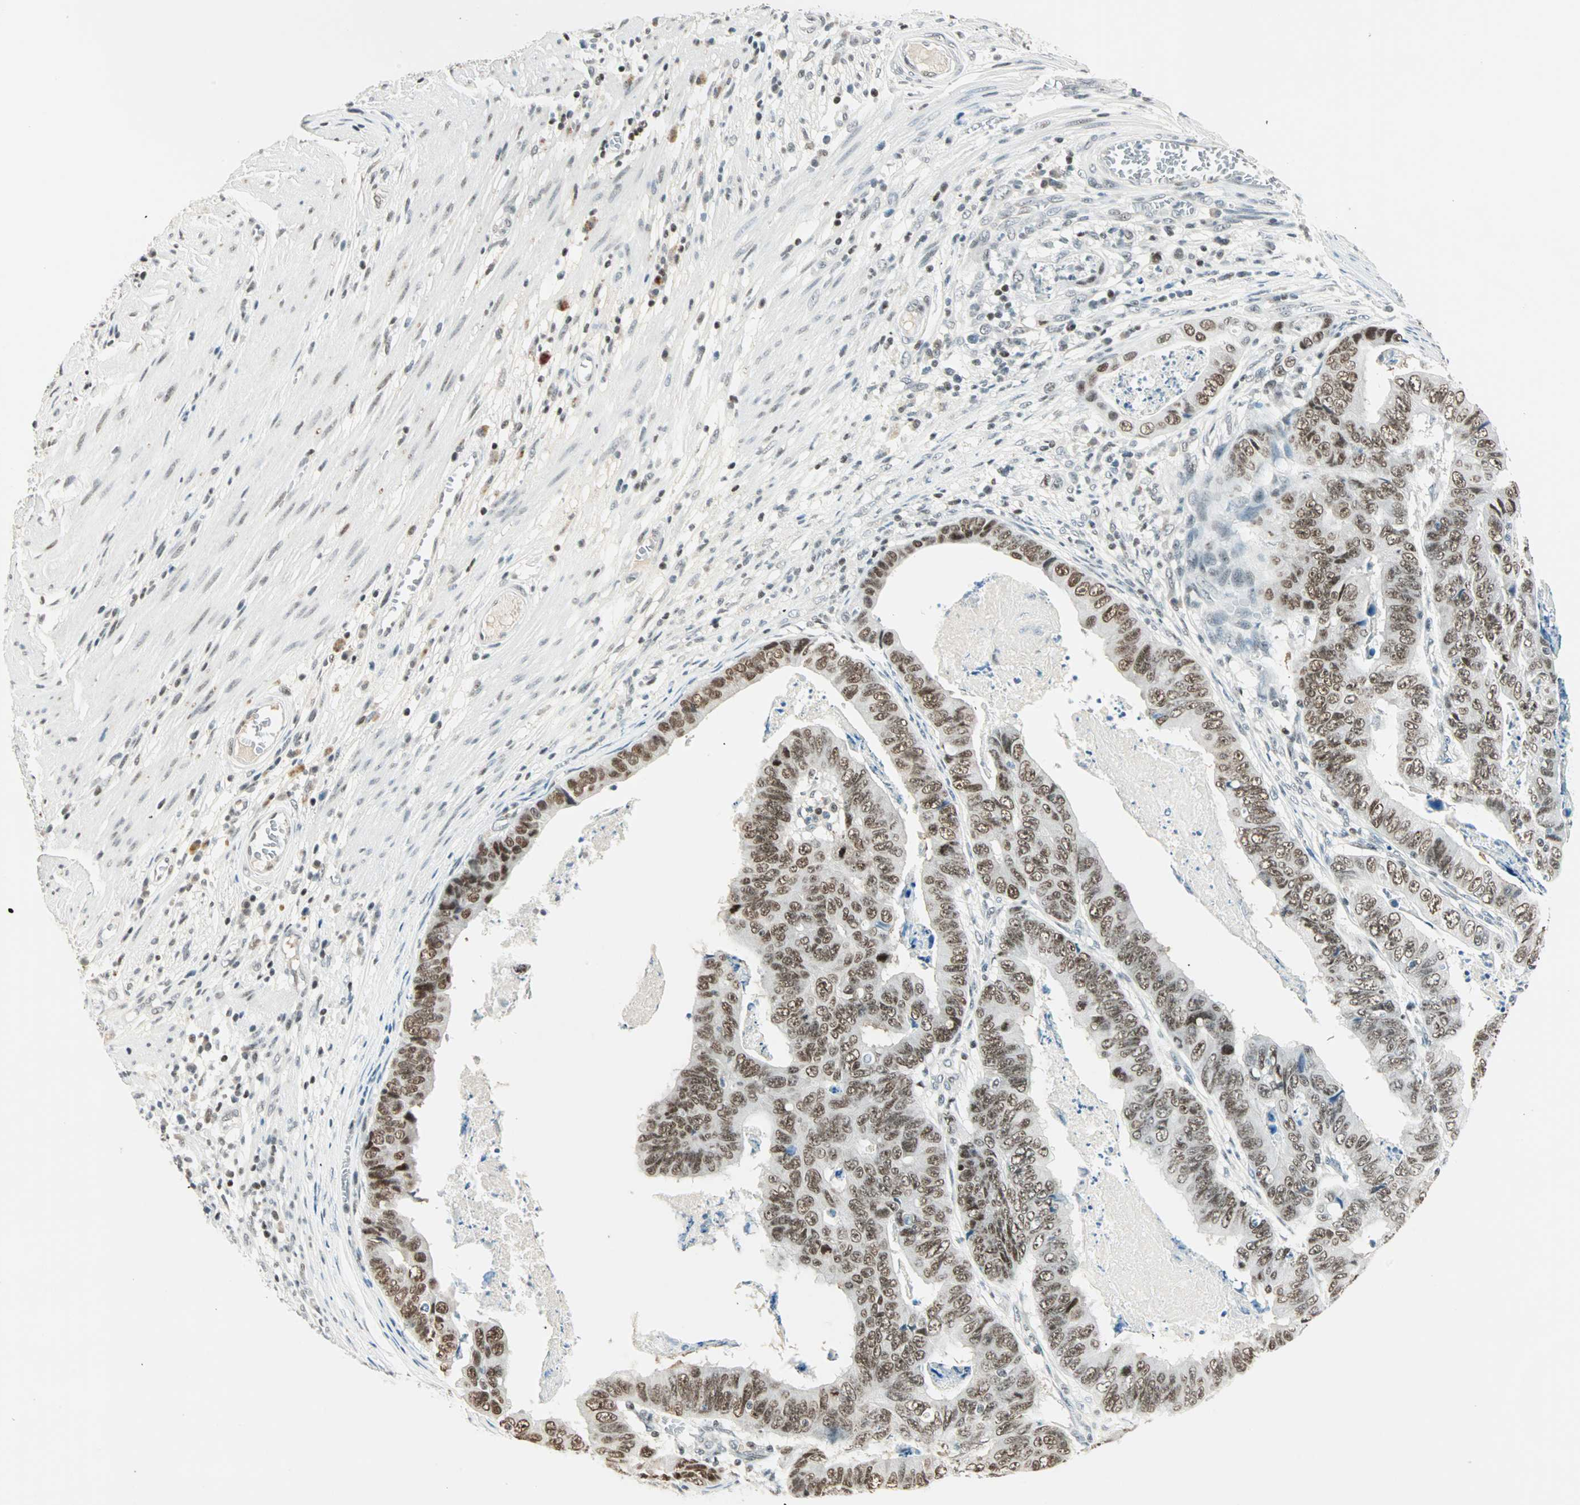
{"staining": {"intensity": "moderate", "quantity": ">75%", "location": "nuclear"}, "tissue": "stomach cancer", "cell_type": "Tumor cells", "image_type": "cancer", "snomed": [{"axis": "morphology", "description": "Adenocarcinoma, NOS"}, {"axis": "topography", "description": "Stomach, lower"}], "caption": "A medium amount of moderate nuclear positivity is seen in approximately >75% of tumor cells in stomach cancer tissue.", "gene": "SIN3A", "patient": {"sex": "male", "age": 77}}